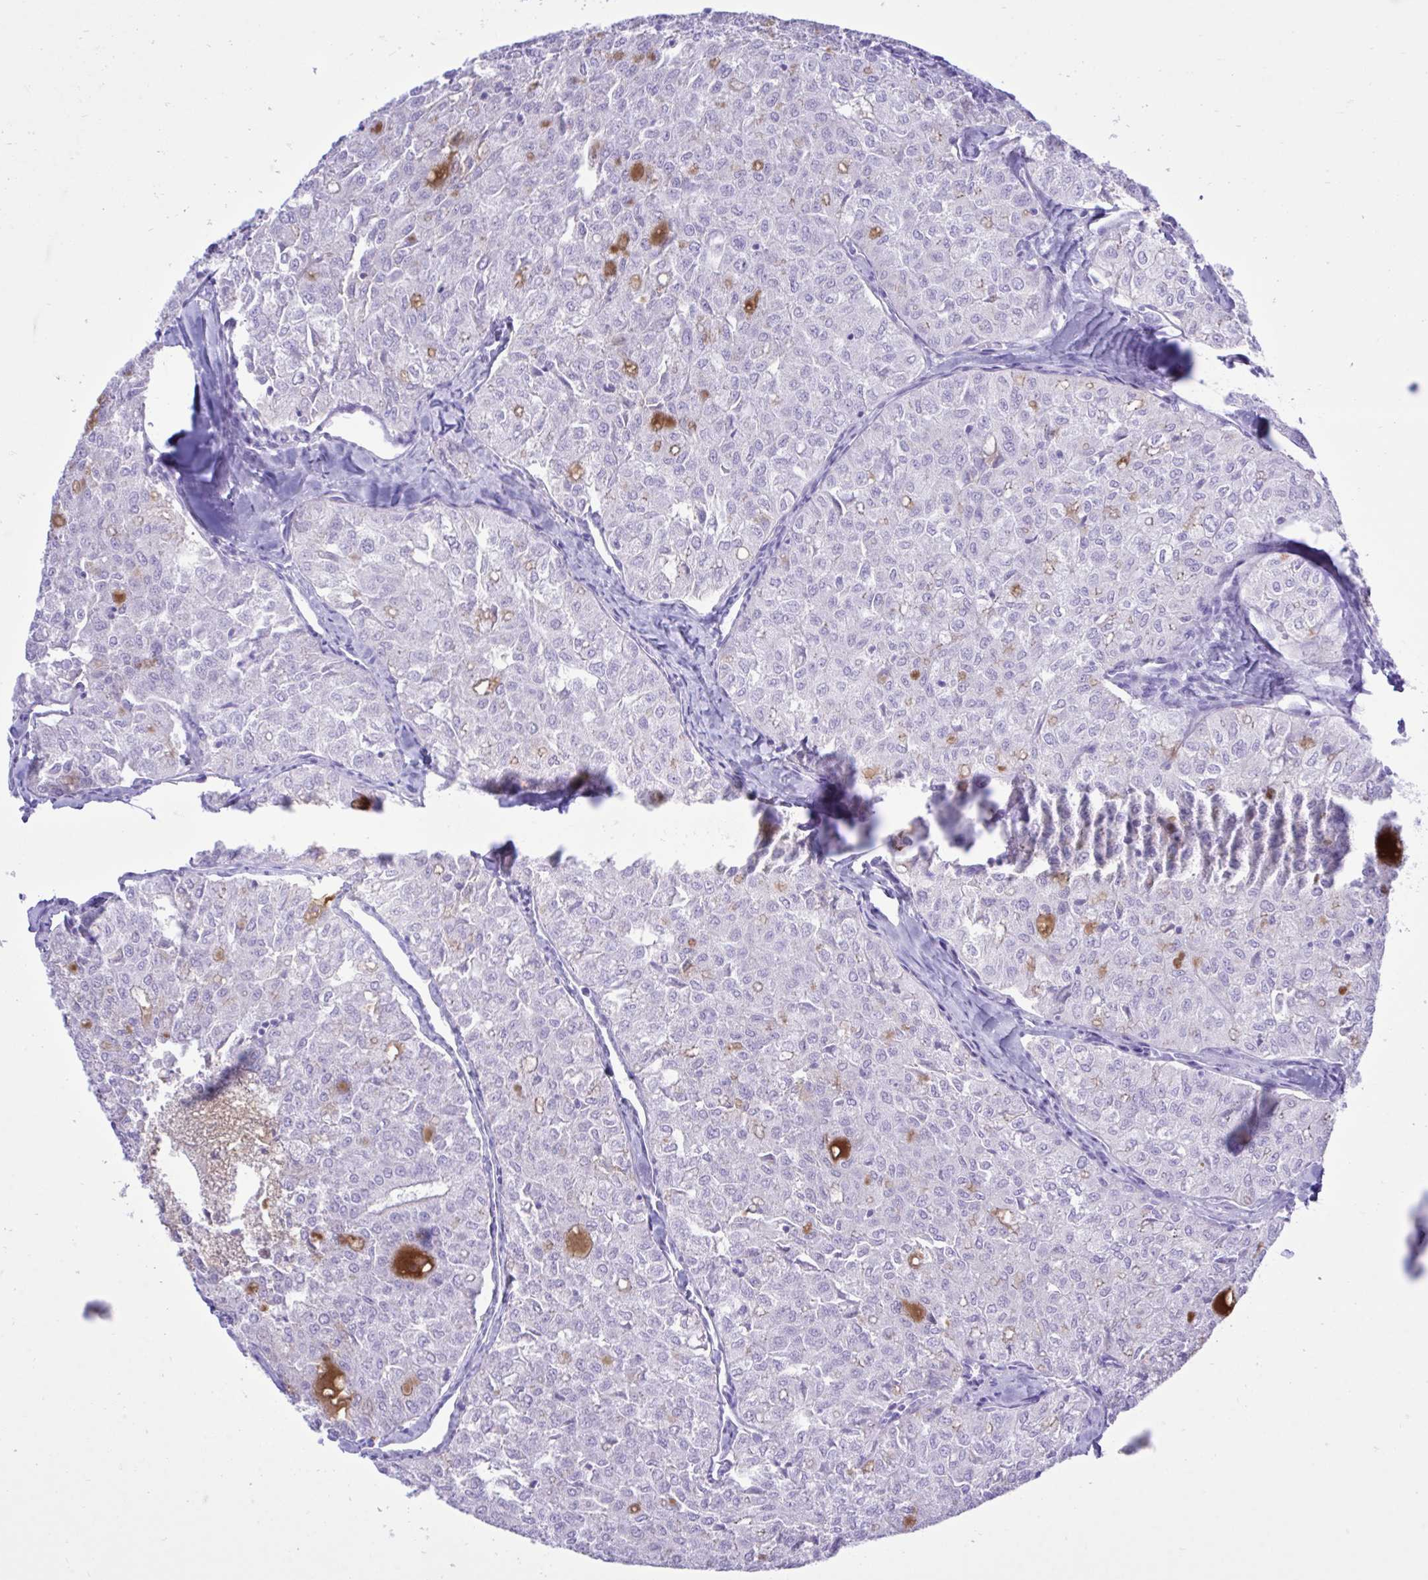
{"staining": {"intensity": "negative", "quantity": "none", "location": "none"}, "tissue": "thyroid cancer", "cell_type": "Tumor cells", "image_type": "cancer", "snomed": [{"axis": "morphology", "description": "Follicular adenoma carcinoma, NOS"}, {"axis": "topography", "description": "Thyroid gland"}], "caption": "This is an IHC photomicrograph of human thyroid cancer. There is no staining in tumor cells.", "gene": "BEX5", "patient": {"sex": "male", "age": 75}}